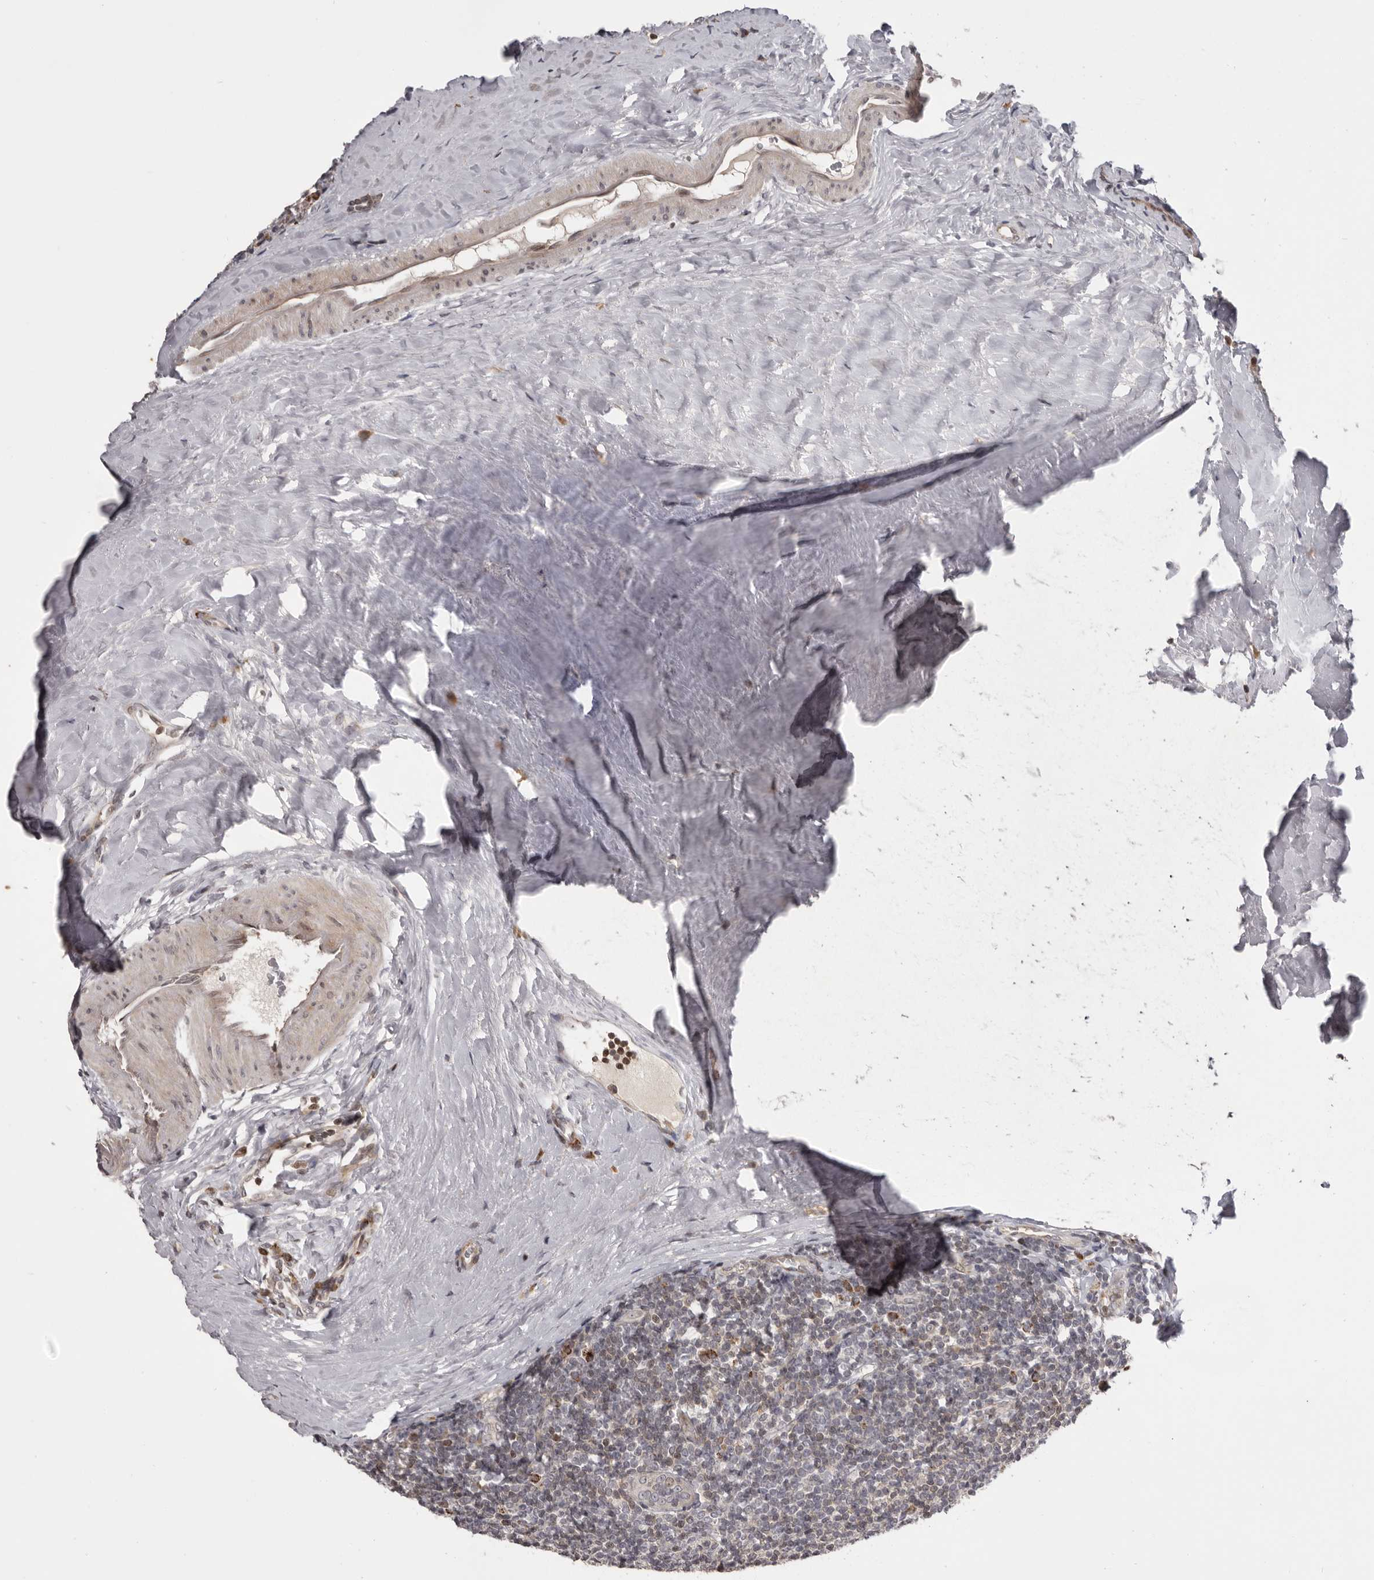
{"staining": {"intensity": "weak", "quantity": "<25%", "location": "nuclear"}, "tissue": "tonsil", "cell_type": "Non-germinal center cells", "image_type": "normal", "snomed": [{"axis": "morphology", "description": "Normal tissue, NOS"}, {"axis": "topography", "description": "Tonsil"}], "caption": "Tonsil stained for a protein using immunohistochemistry reveals no positivity non-germinal center cells.", "gene": "AZIN1", "patient": {"sex": "male", "age": 27}}